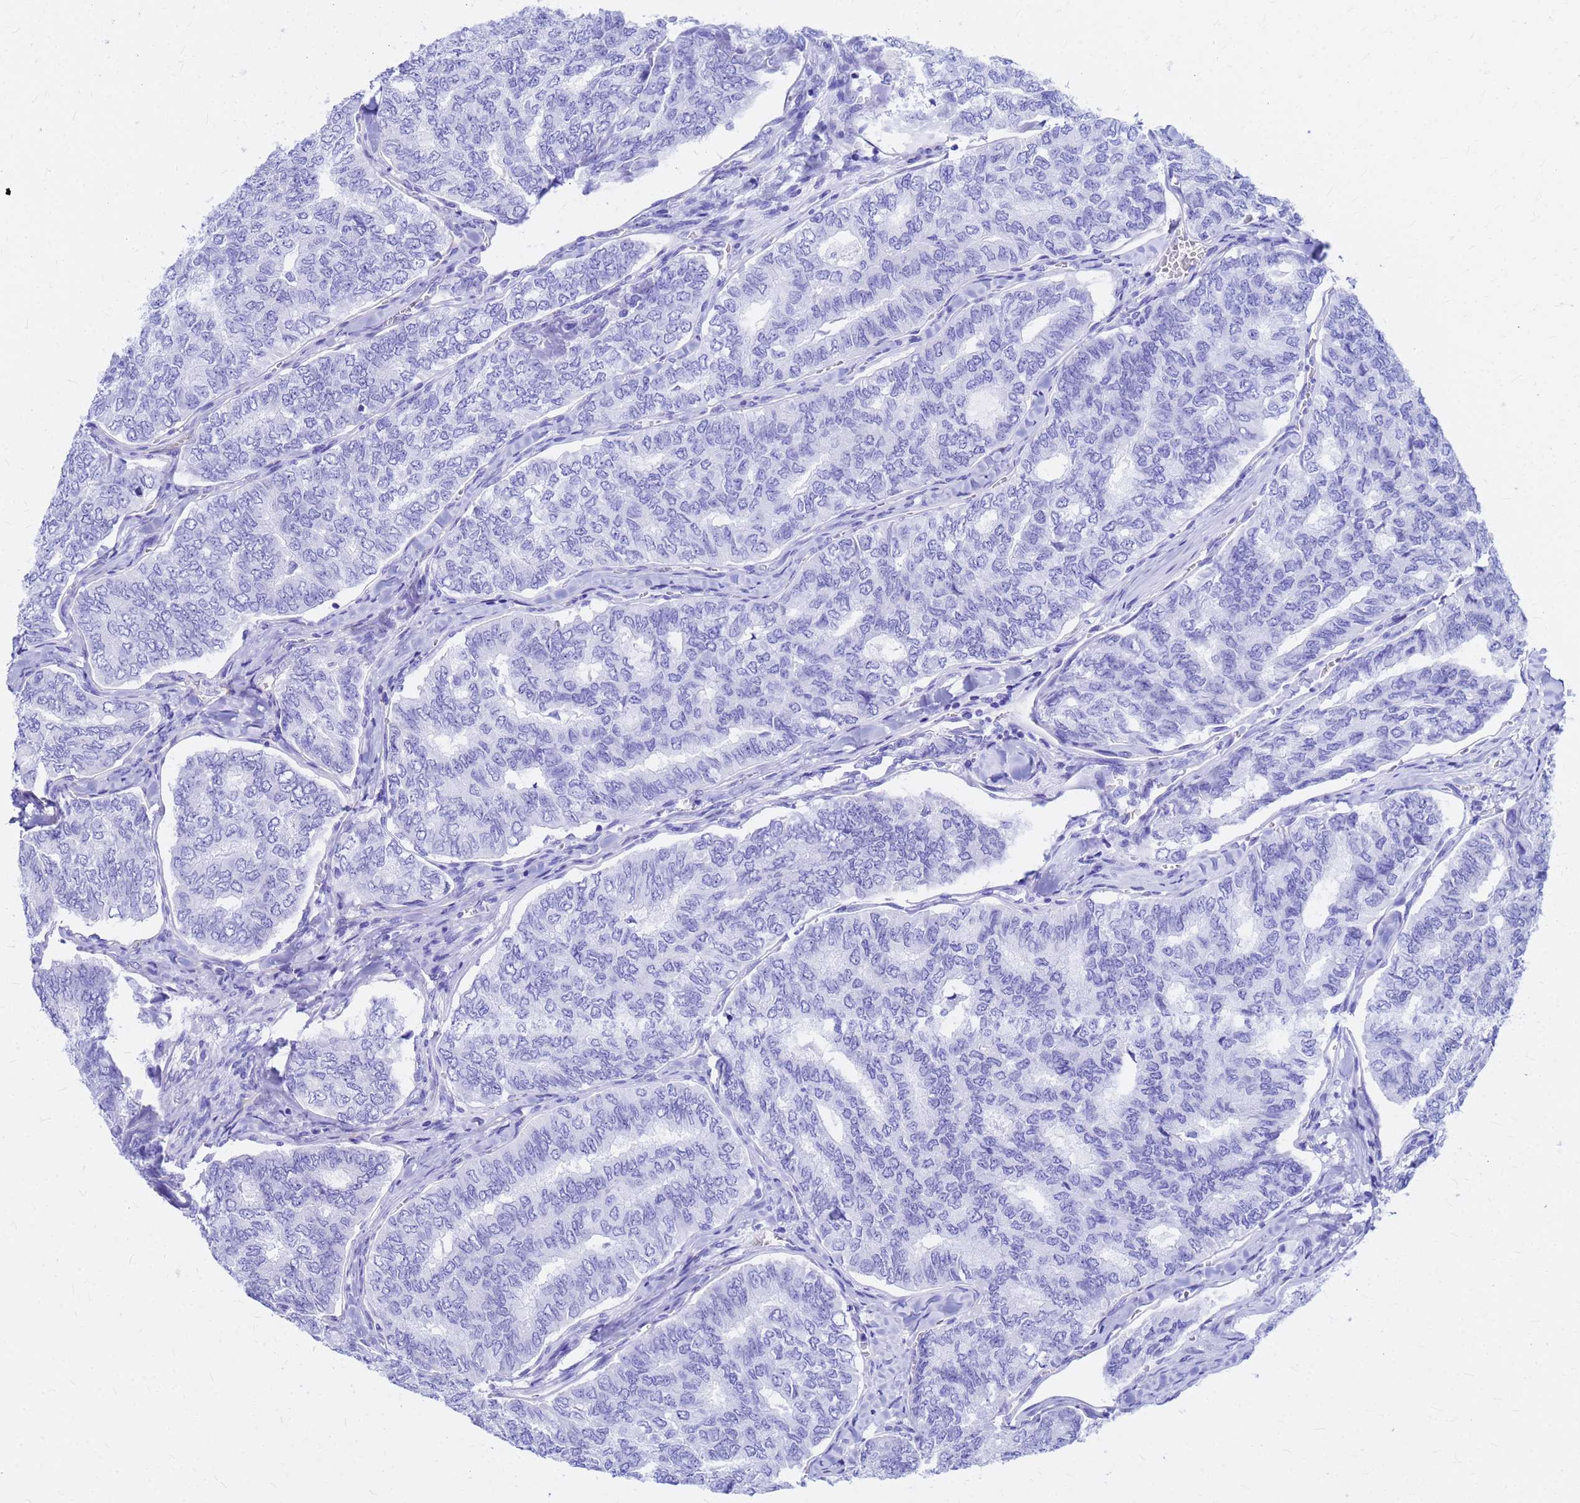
{"staining": {"intensity": "negative", "quantity": "none", "location": "none"}, "tissue": "thyroid cancer", "cell_type": "Tumor cells", "image_type": "cancer", "snomed": [{"axis": "morphology", "description": "Papillary adenocarcinoma, NOS"}, {"axis": "topography", "description": "Thyroid gland"}], "caption": "There is no significant positivity in tumor cells of thyroid cancer (papillary adenocarcinoma).", "gene": "NOSTRIN", "patient": {"sex": "female", "age": 35}}